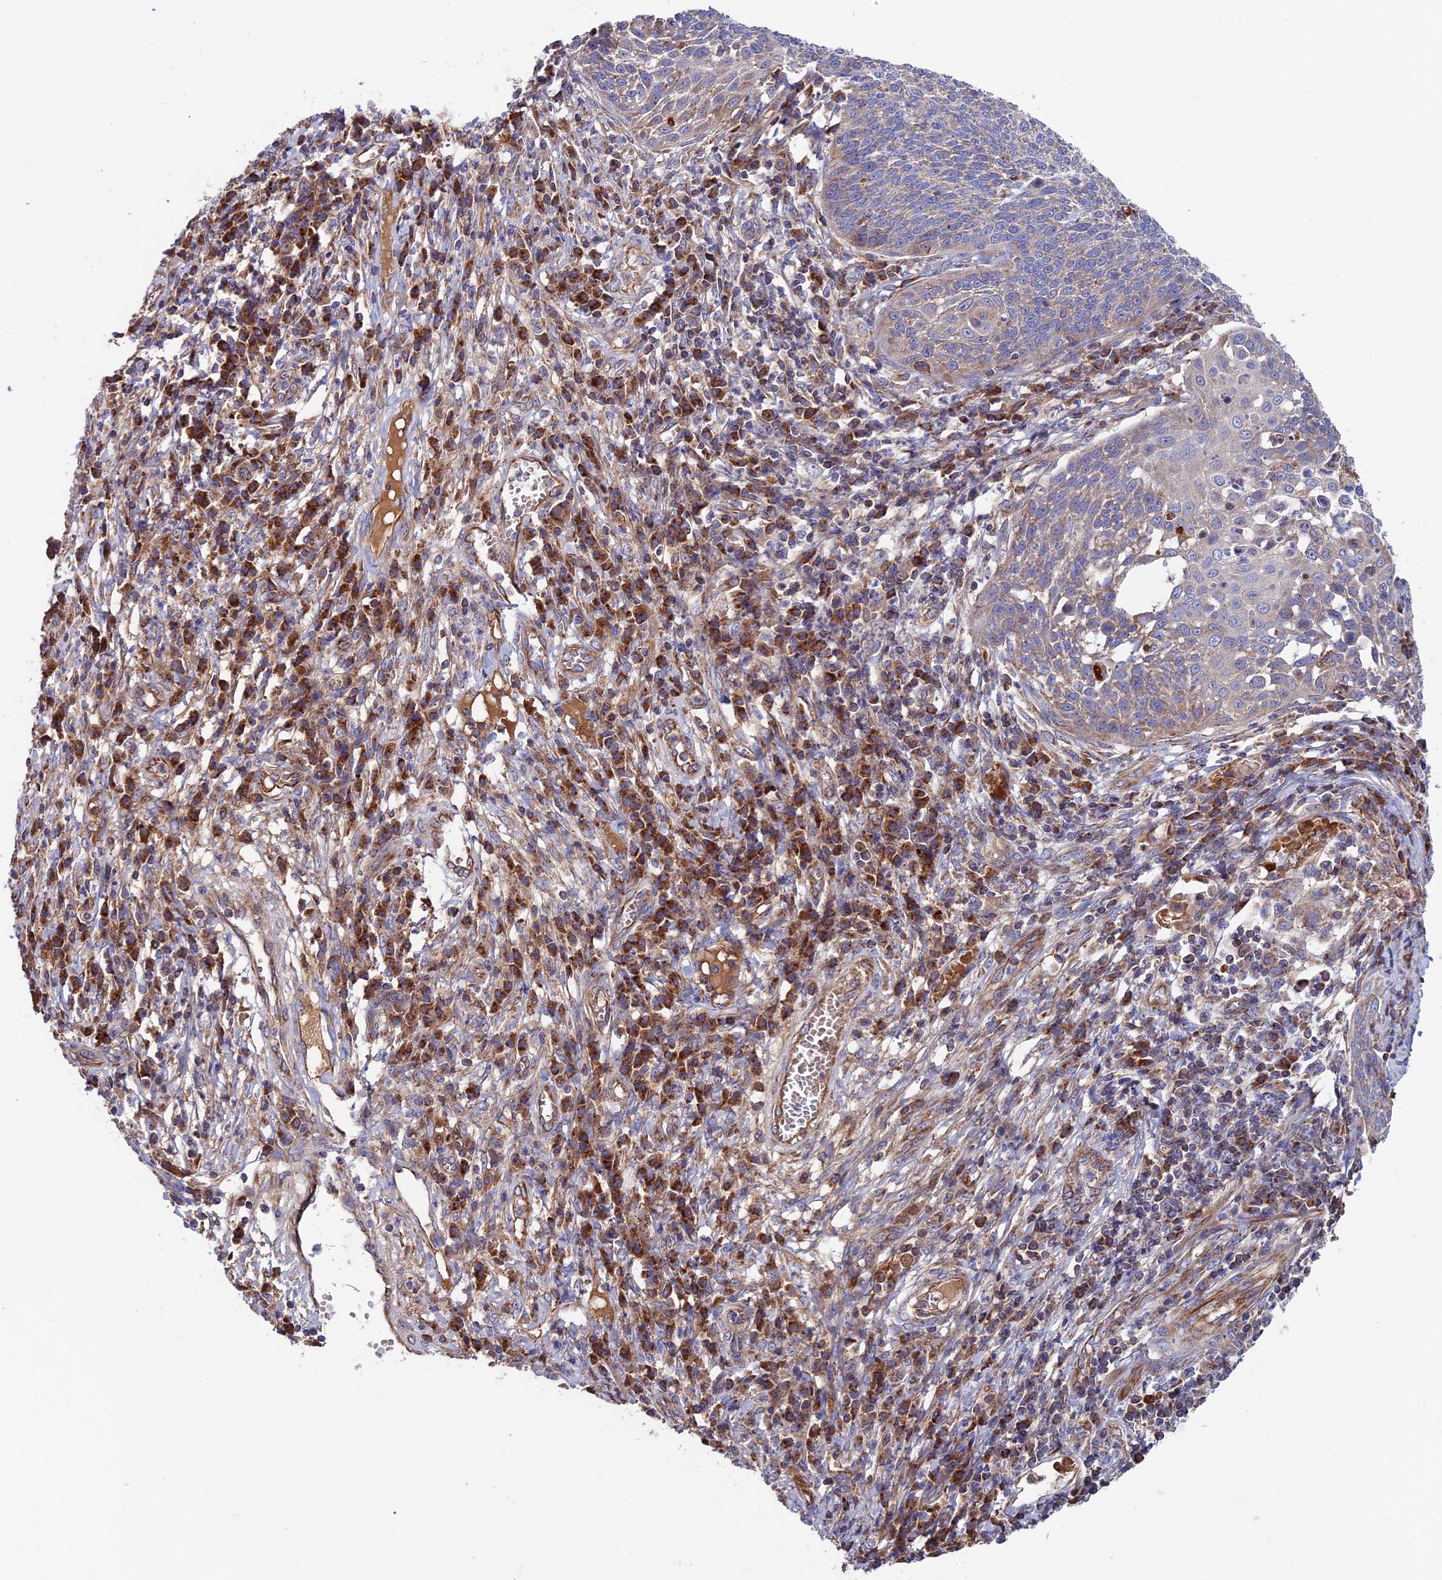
{"staining": {"intensity": "weak", "quantity": "<25%", "location": "cytoplasmic/membranous"}, "tissue": "cervical cancer", "cell_type": "Tumor cells", "image_type": "cancer", "snomed": [{"axis": "morphology", "description": "Squamous cell carcinoma, NOS"}, {"axis": "topography", "description": "Cervix"}], "caption": "DAB (3,3'-diaminobenzidine) immunohistochemical staining of squamous cell carcinoma (cervical) shows no significant staining in tumor cells.", "gene": "SLC15A5", "patient": {"sex": "female", "age": 34}}